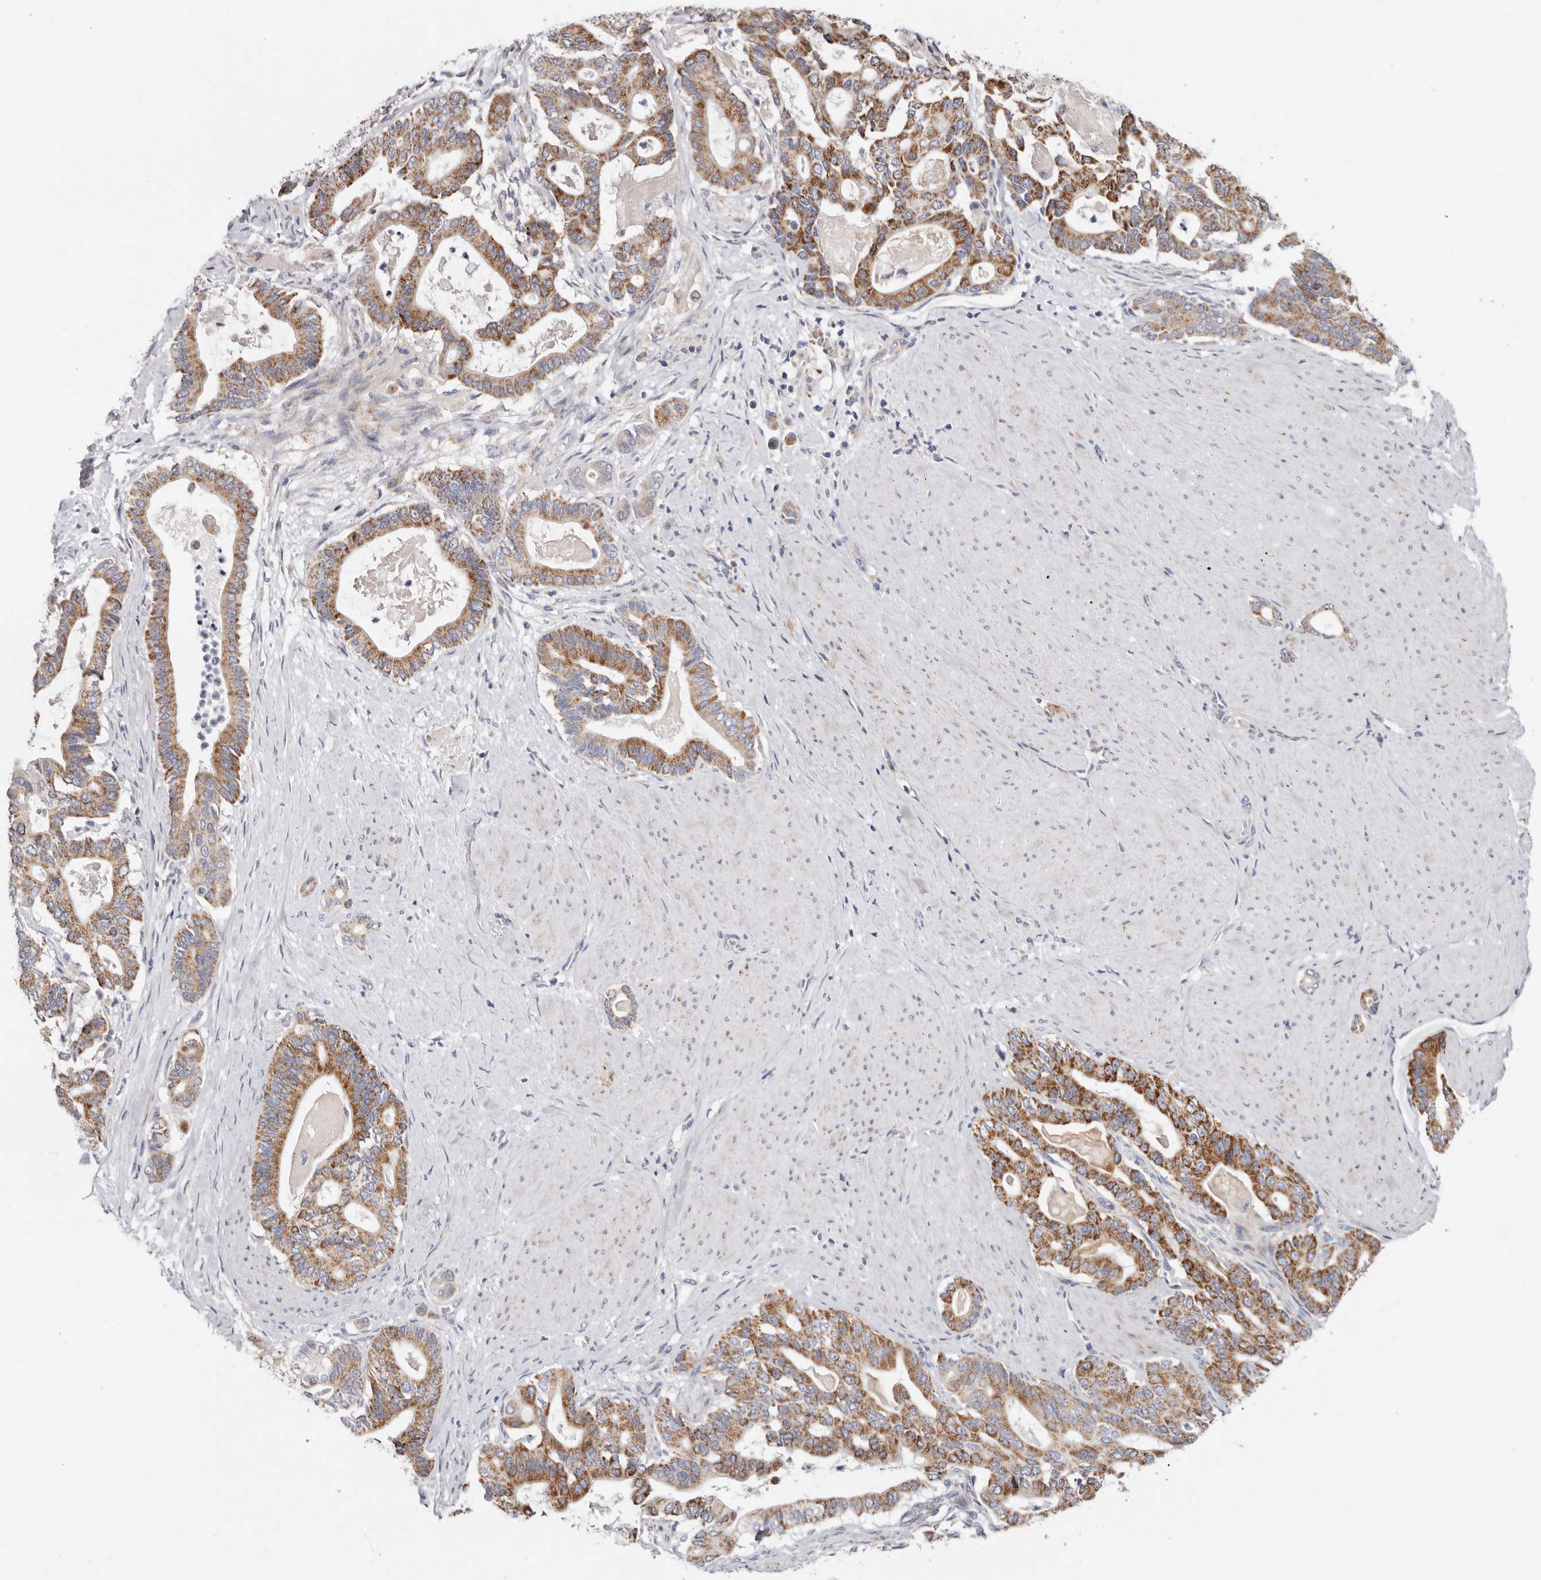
{"staining": {"intensity": "moderate", "quantity": ">75%", "location": "cytoplasmic/membranous"}, "tissue": "pancreatic cancer", "cell_type": "Tumor cells", "image_type": "cancer", "snomed": [{"axis": "morphology", "description": "Adenocarcinoma, NOS"}, {"axis": "topography", "description": "Pancreas"}], "caption": "Tumor cells exhibit medium levels of moderate cytoplasmic/membranous positivity in approximately >75% of cells in human pancreatic cancer.", "gene": "RSPO2", "patient": {"sex": "male", "age": 63}}